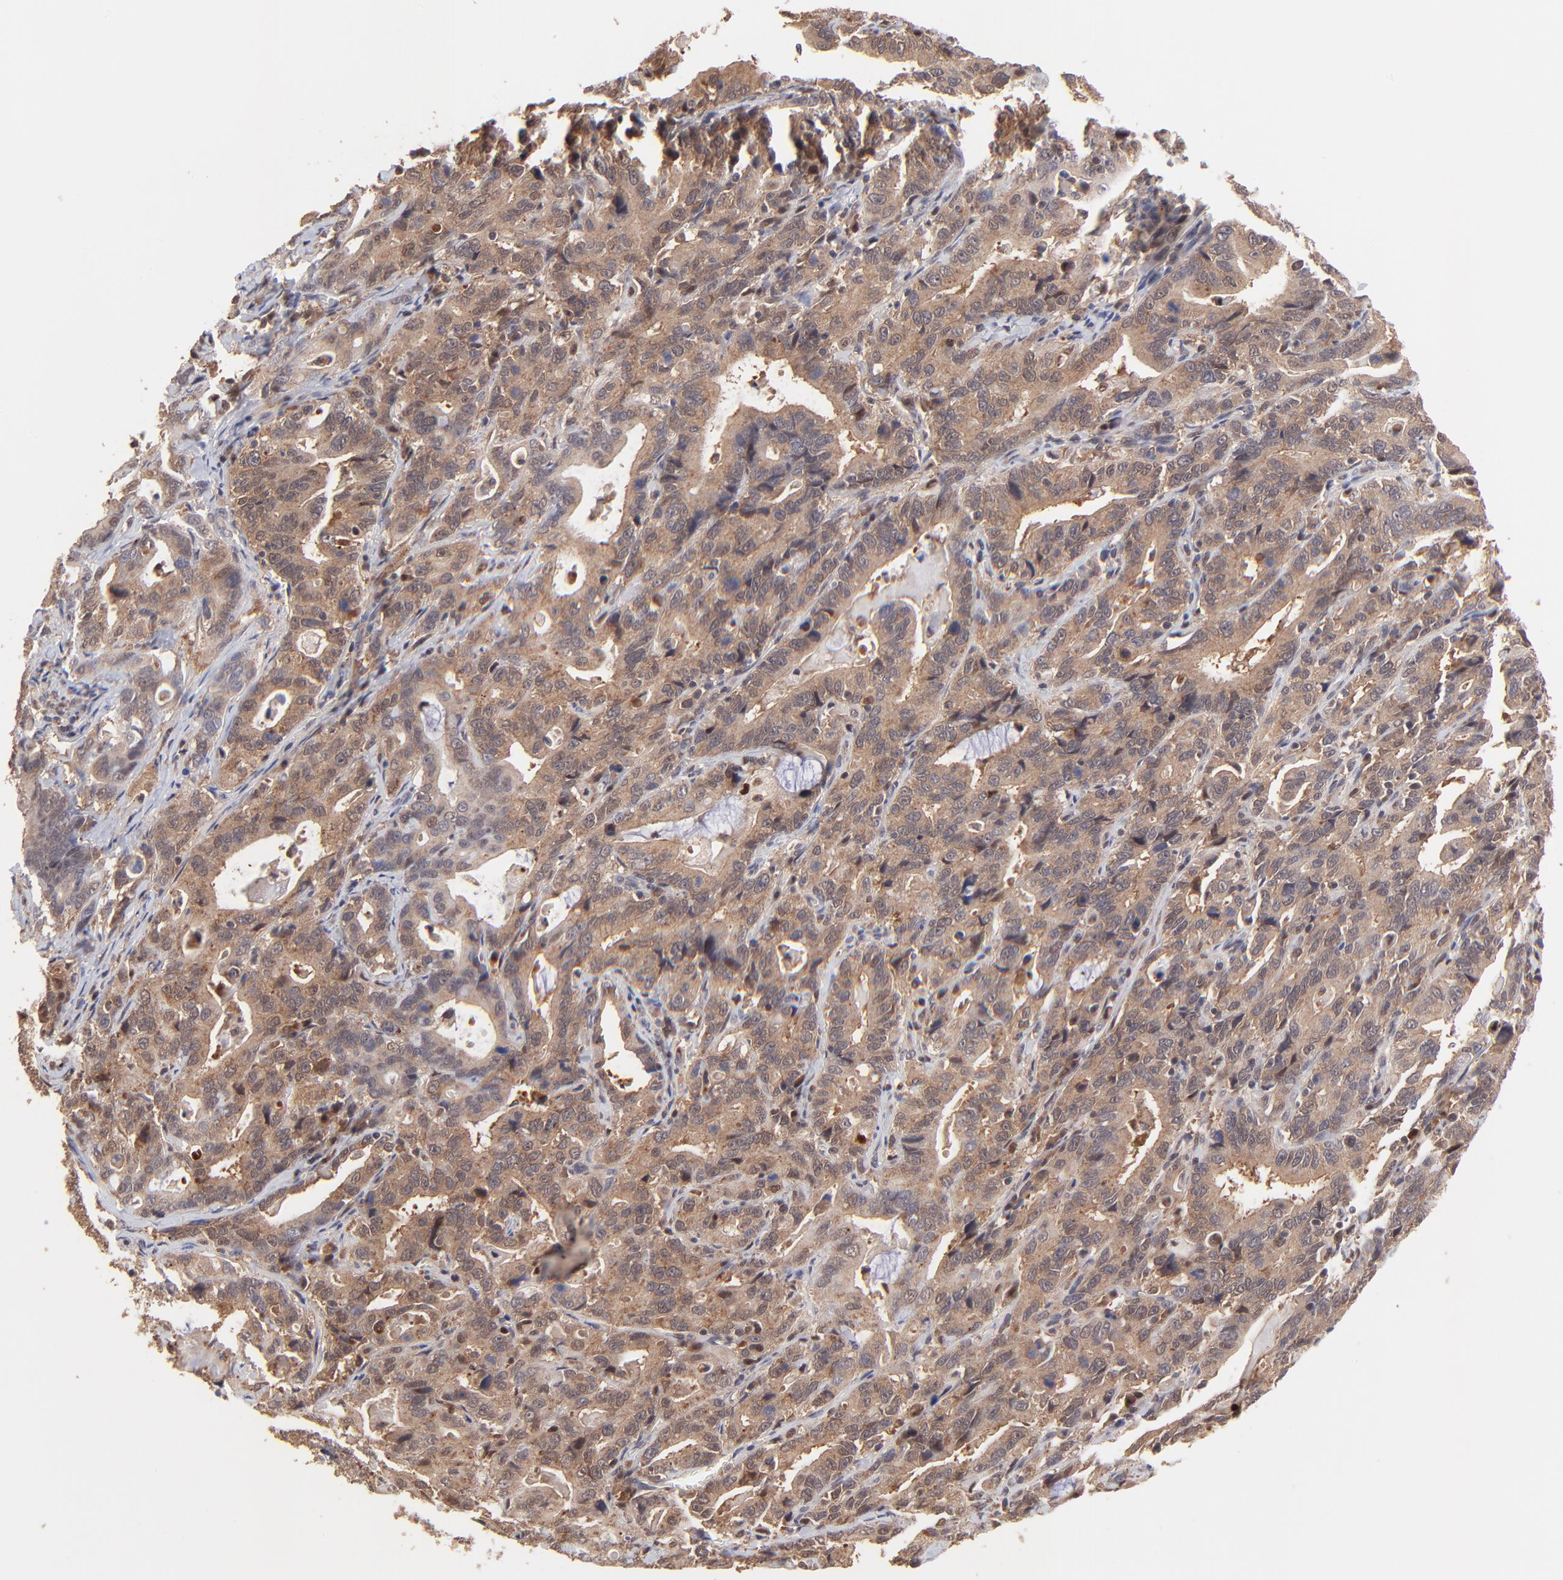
{"staining": {"intensity": "strong", "quantity": ">75%", "location": "cytoplasmic/membranous"}, "tissue": "stomach cancer", "cell_type": "Tumor cells", "image_type": "cancer", "snomed": [{"axis": "morphology", "description": "Adenocarcinoma, NOS"}, {"axis": "topography", "description": "Stomach, upper"}], "caption": "A brown stain shows strong cytoplasmic/membranous expression of a protein in human stomach cancer (adenocarcinoma) tumor cells. (DAB IHC with brightfield microscopy, high magnification).", "gene": "PSMA6", "patient": {"sex": "male", "age": 63}}